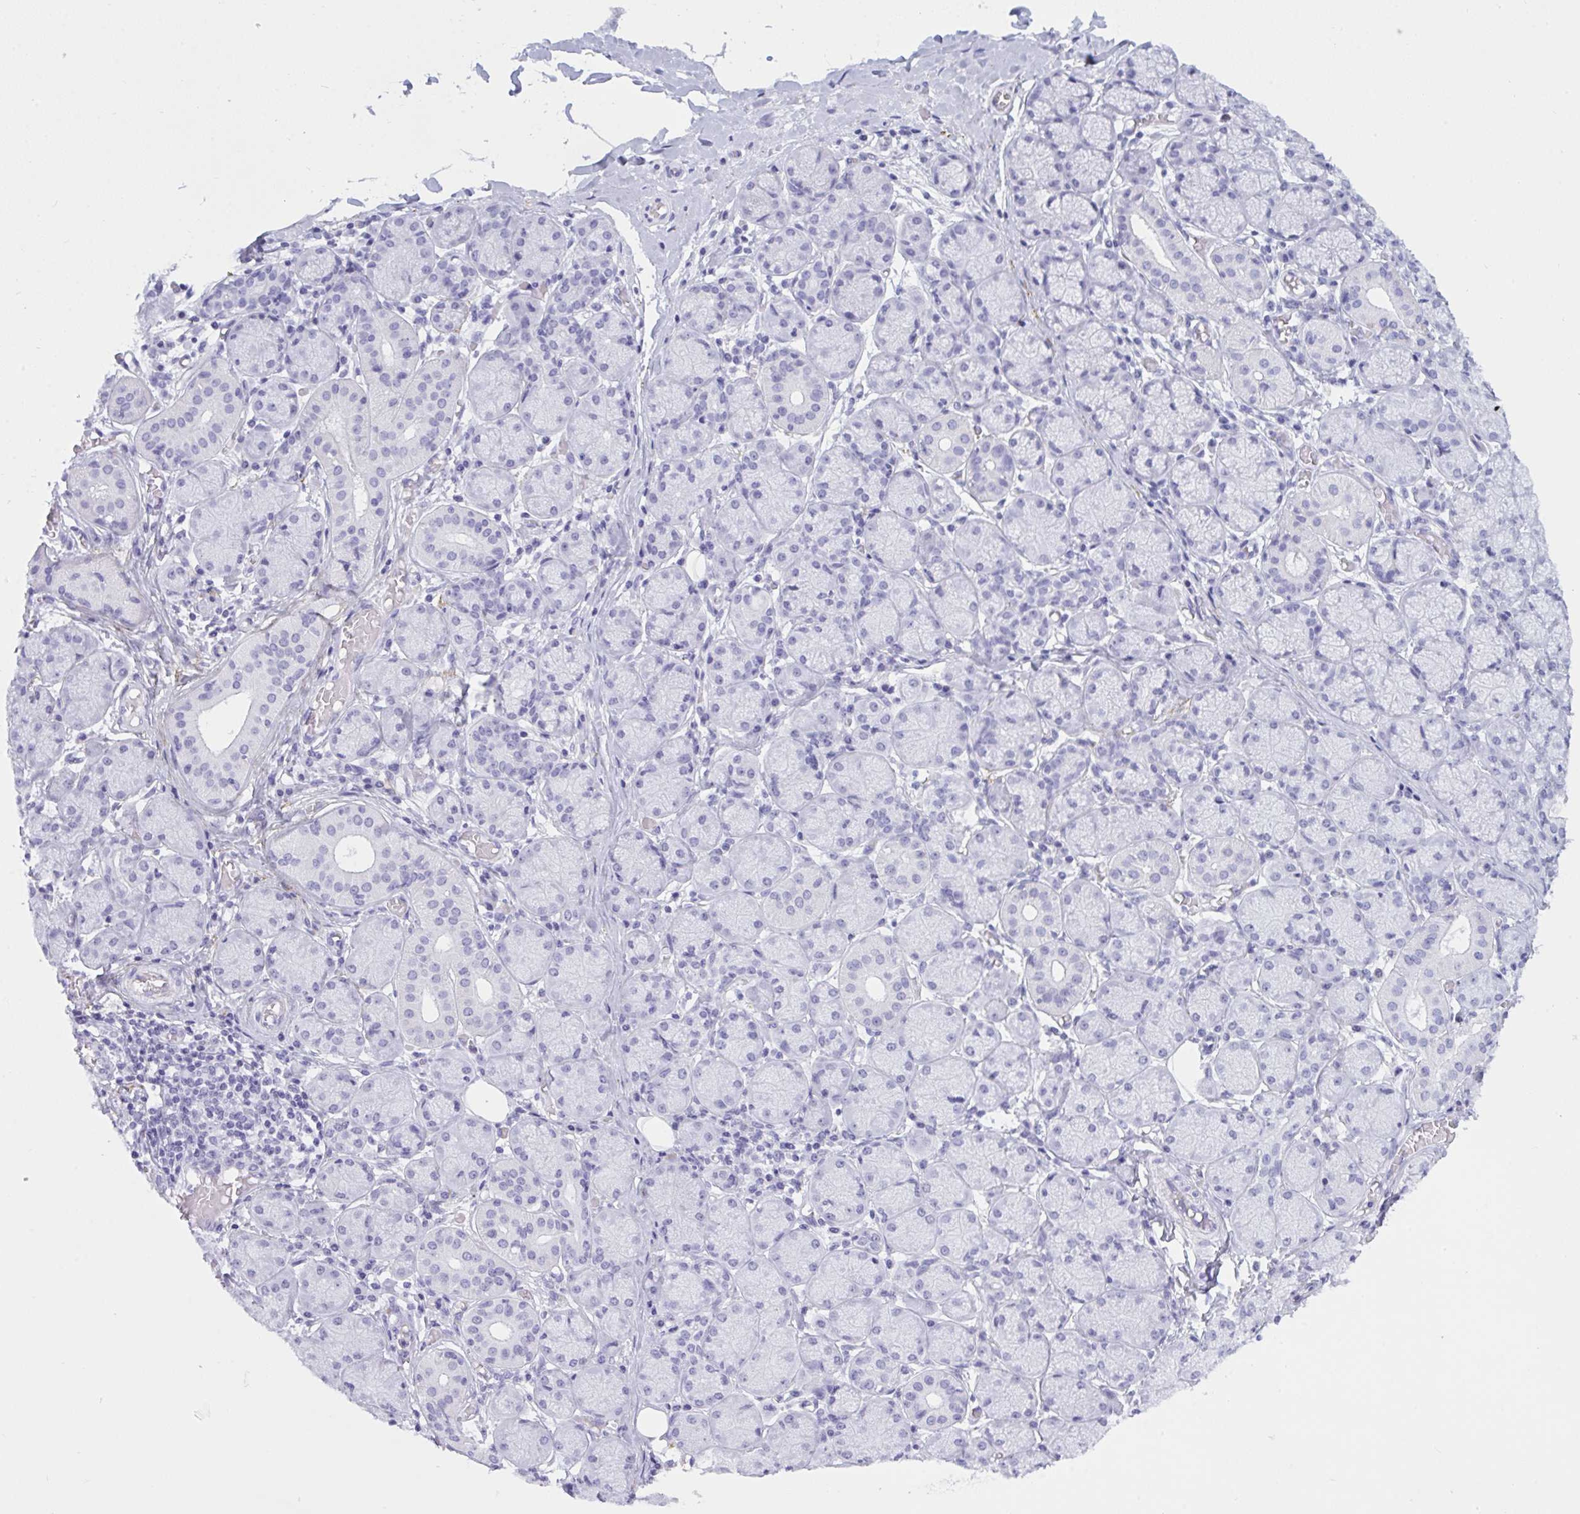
{"staining": {"intensity": "negative", "quantity": "none", "location": "none"}, "tissue": "salivary gland", "cell_type": "Glandular cells", "image_type": "normal", "snomed": [{"axis": "morphology", "description": "Normal tissue, NOS"}, {"axis": "topography", "description": "Salivary gland"}], "caption": "An image of salivary gland stained for a protein exhibits no brown staining in glandular cells. (DAB (3,3'-diaminobenzidine) IHC with hematoxylin counter stain).", "gene": "ELN", "patient": {"sex": "female", "age": 24}}